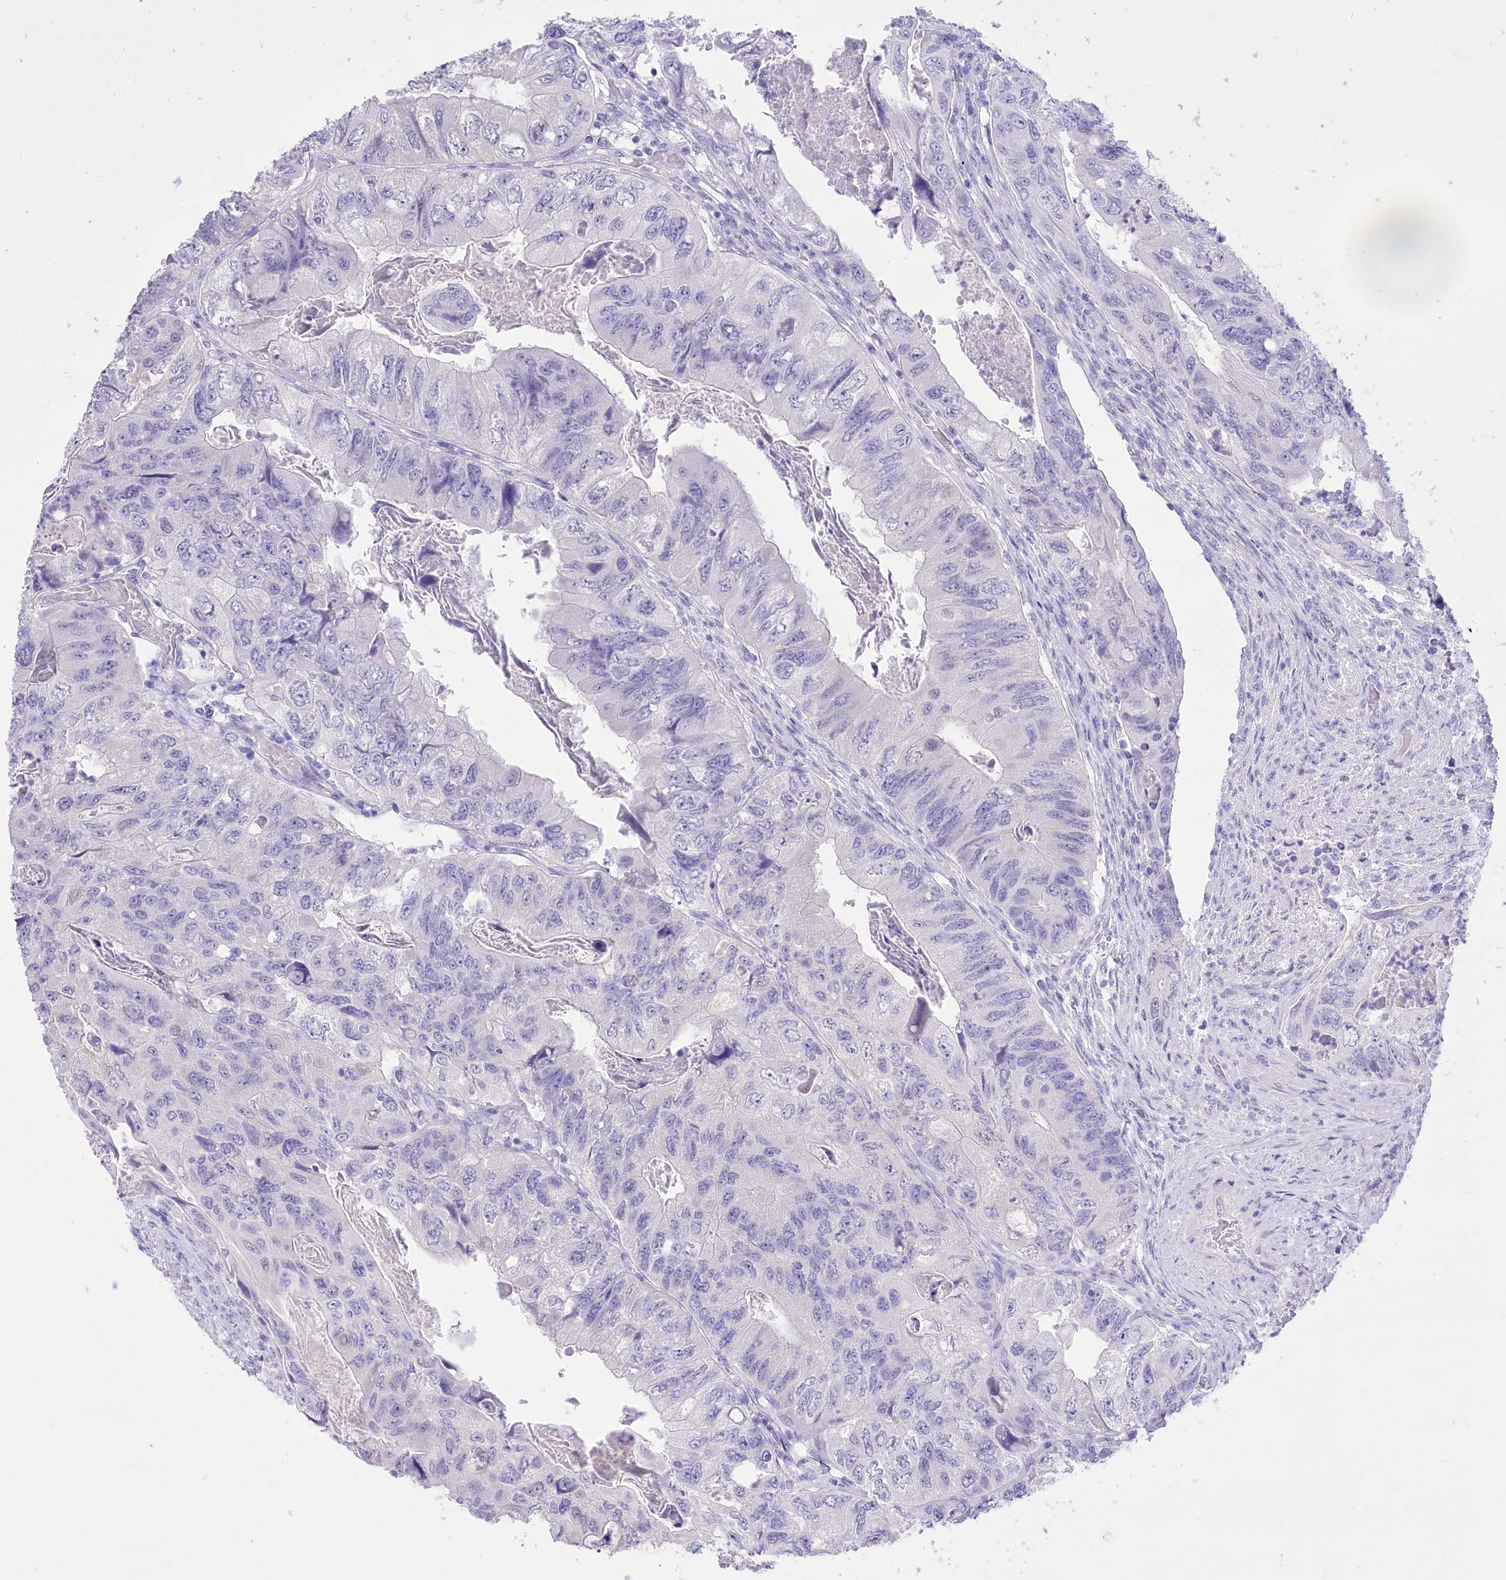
{"staining": {"intensity": "negative", "quantity": "none", "location": "none"}, "tissue": "colorectal cancer", "cell_type": "Tumor cells", "image_type": "cancer", "snomed": [{"axis": "morphology", "description": "Adenocarcinoma, NOS"}, {"axis": "topography", "description": "Rectum"}], "caption": "Colorectal adenocarcinoma was stained to show a protein in brown. There is no significant expression in tumor cells.", "gene": "PBLD", "patient": {"sex": "male", "age": 63}}